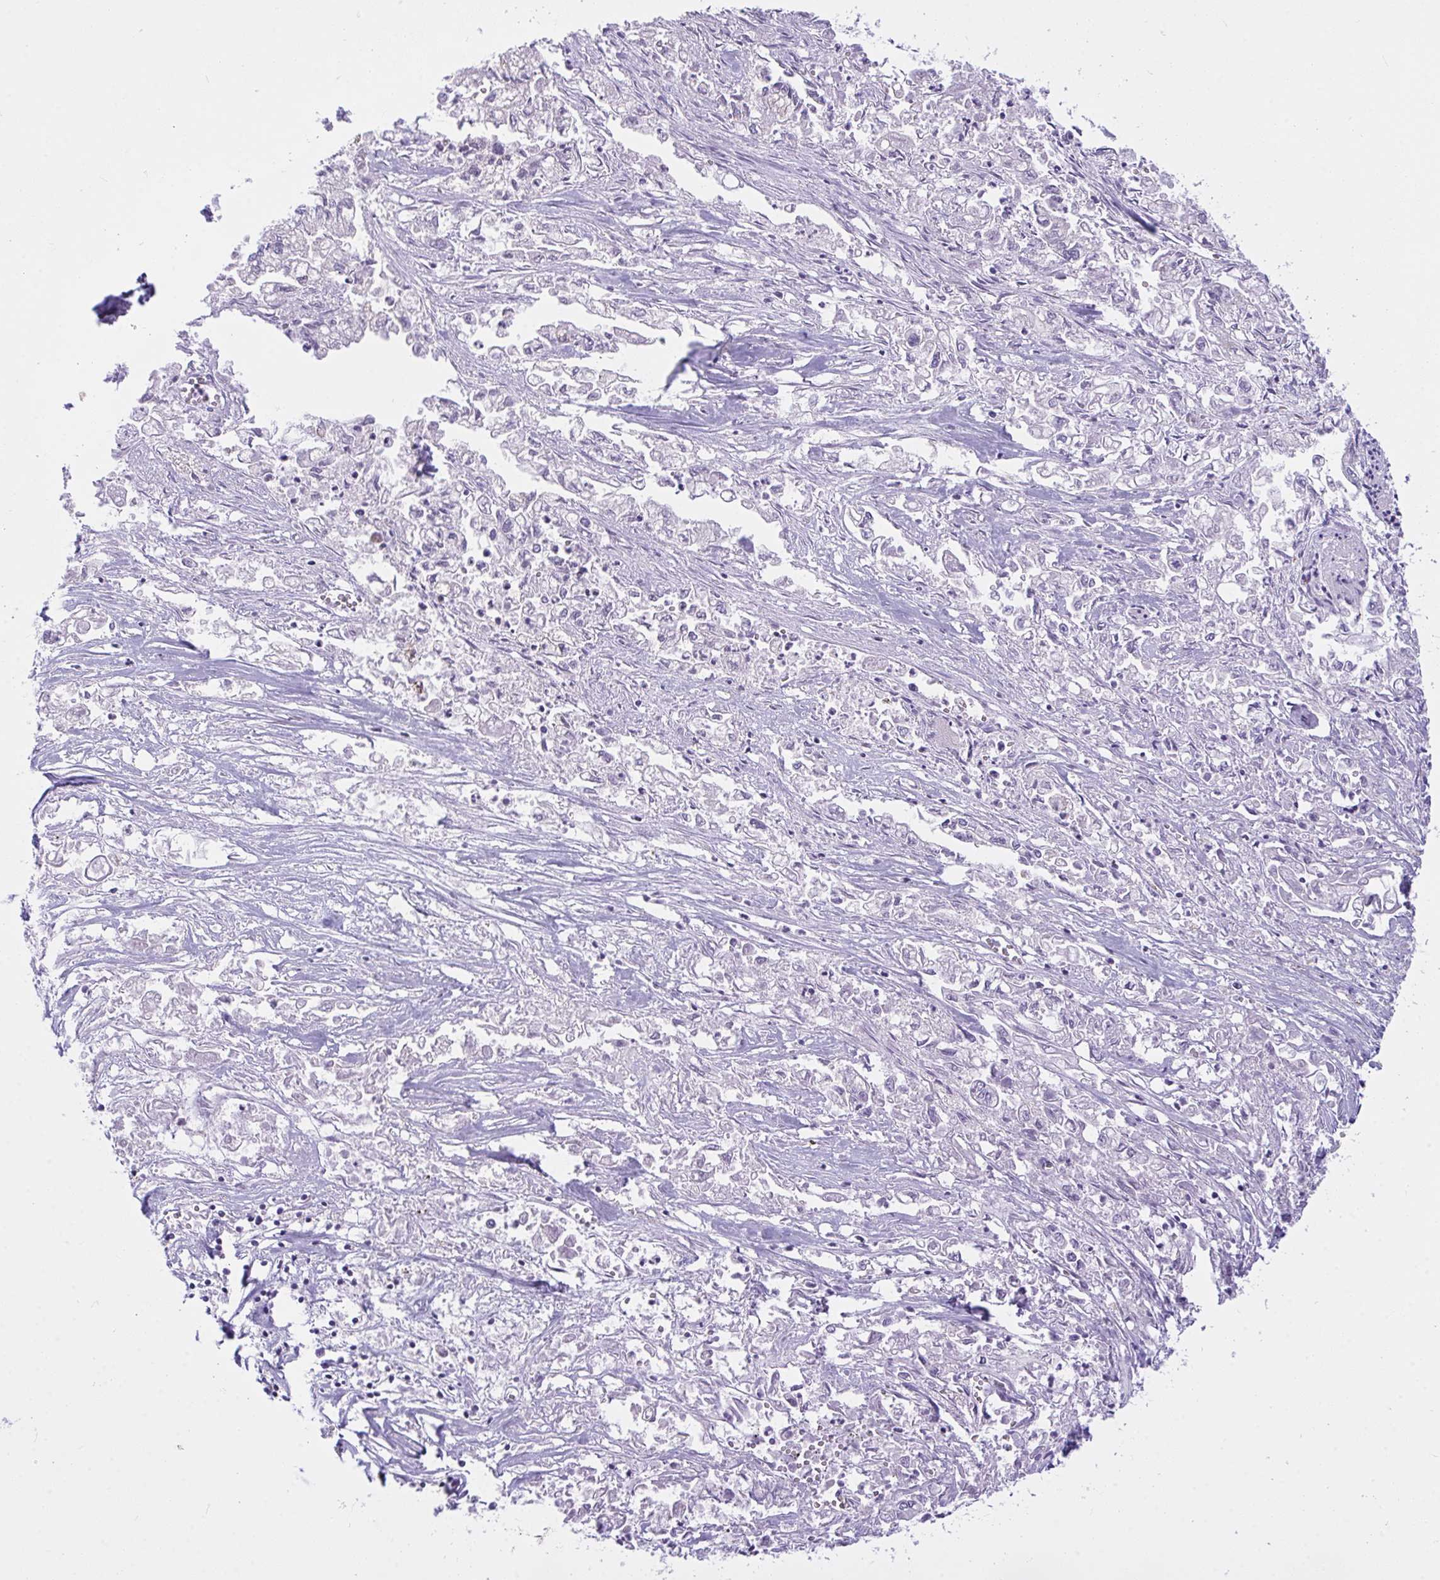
{"staining": {"intensity": "negative", "quantity": "none", "location": "none"}, "tissue": "pancreatic cancer", "cell_type": "Tumor cells", "image_type": "cancer", "snomed": [{"axis": "morphology", "description": "Adenocarcinoma, NOS"}, {"axis": "topography", "description": "Pancreas"}], "caption": "Protein analysis of pancreatic cancer (adenocarcinoma) displays no significant expression in tumor cells.", "gene": "SEMA6B", "patient": {"sex": "male", "age": 72}}